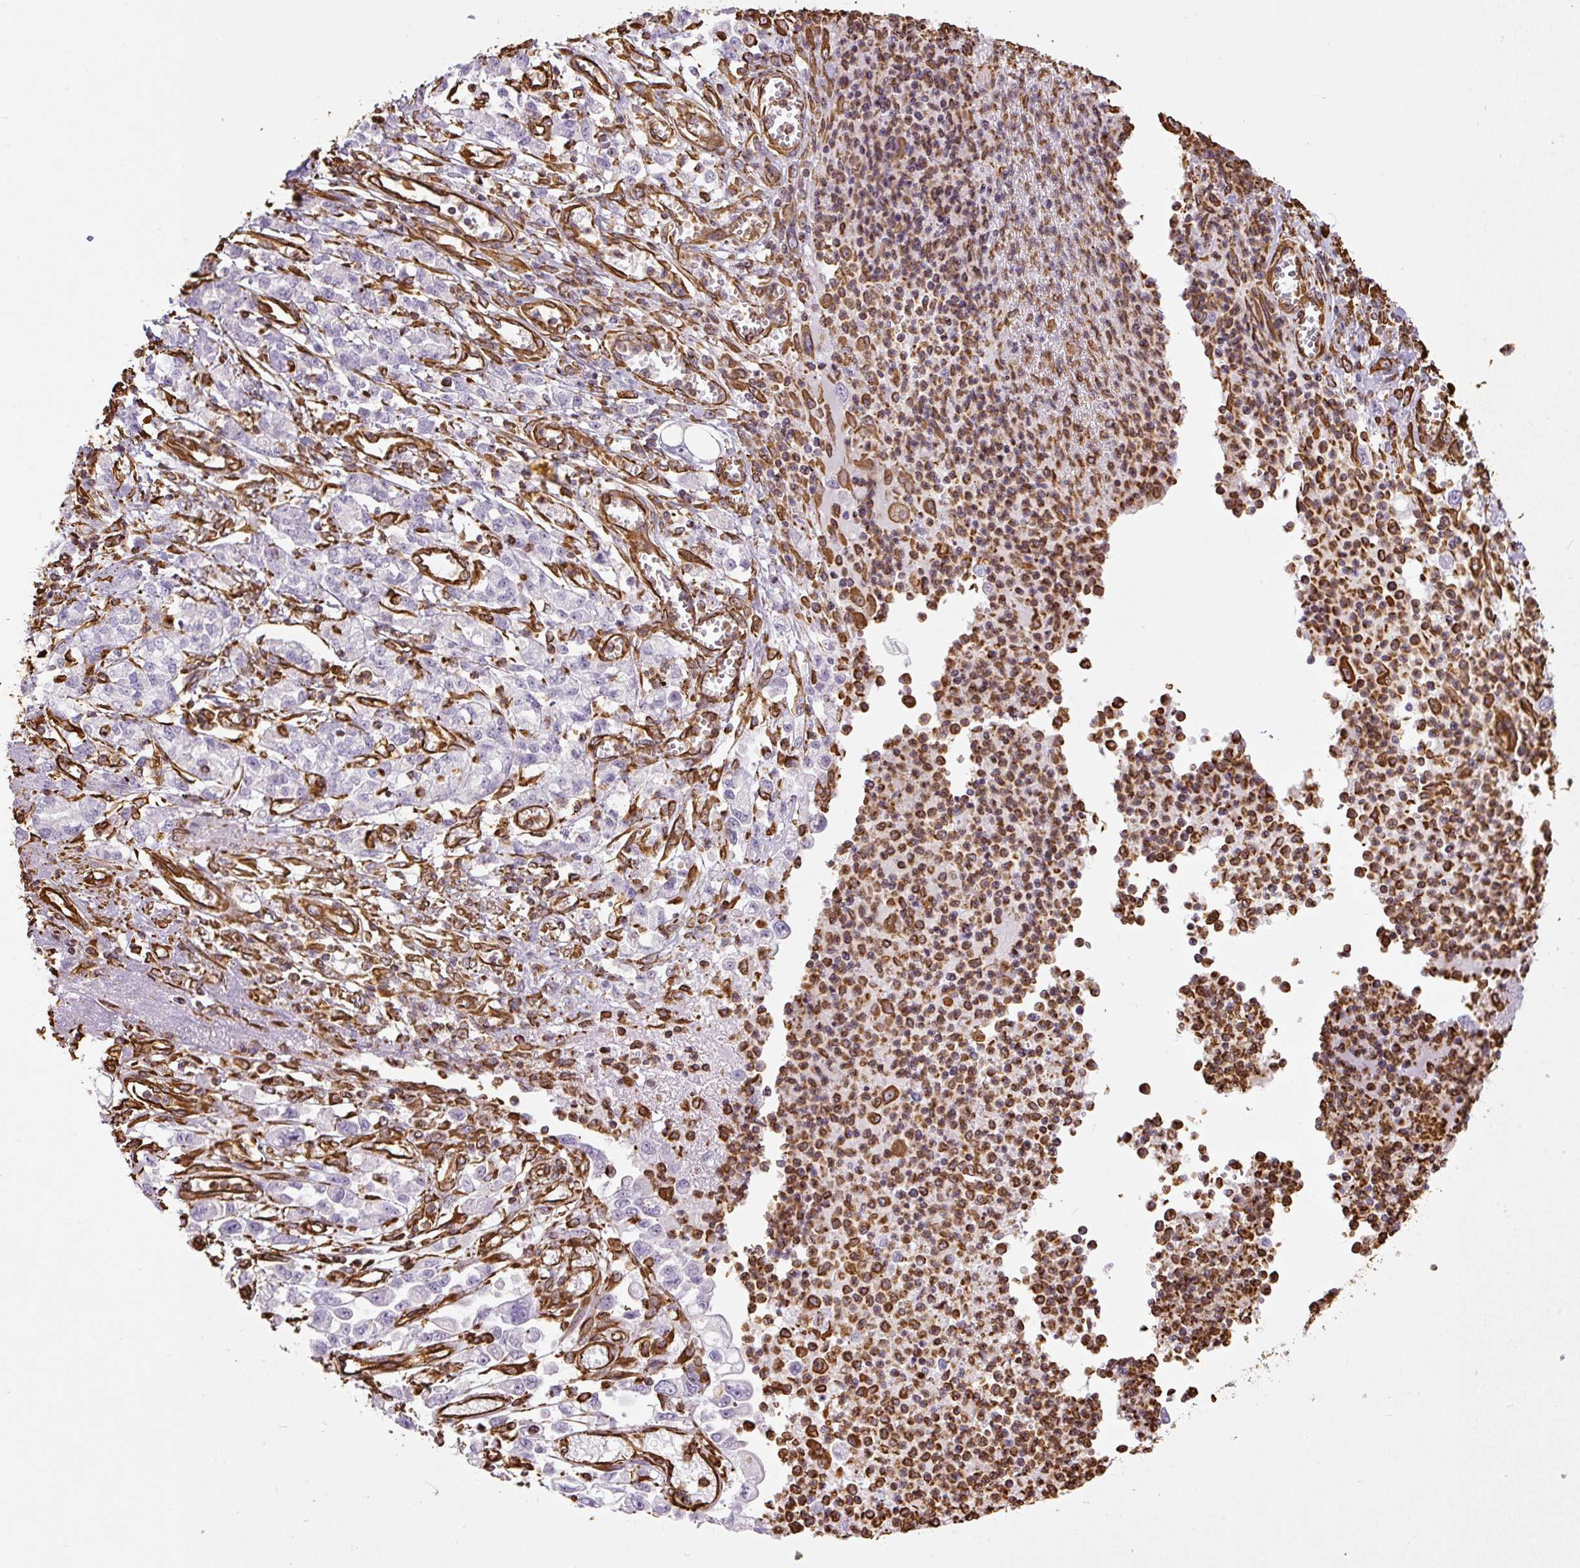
{"staining": {"intensity": "negative", "quantity": "none", "location": "none"}, "tissue": "stomach cancer", "cell_type": "Tumor cells", "image_type": "cancer", "snomed": [{"axis": "morphology", "description": "Adenocarcinoma, NOS"}, {"axis": "topography", "description": "Stomach"}], "caption": "Tumor cells are negative for brown protein staining in stomach cancer.", "gene": "VIM", "patient": {"sex": "female", "age": 76}}